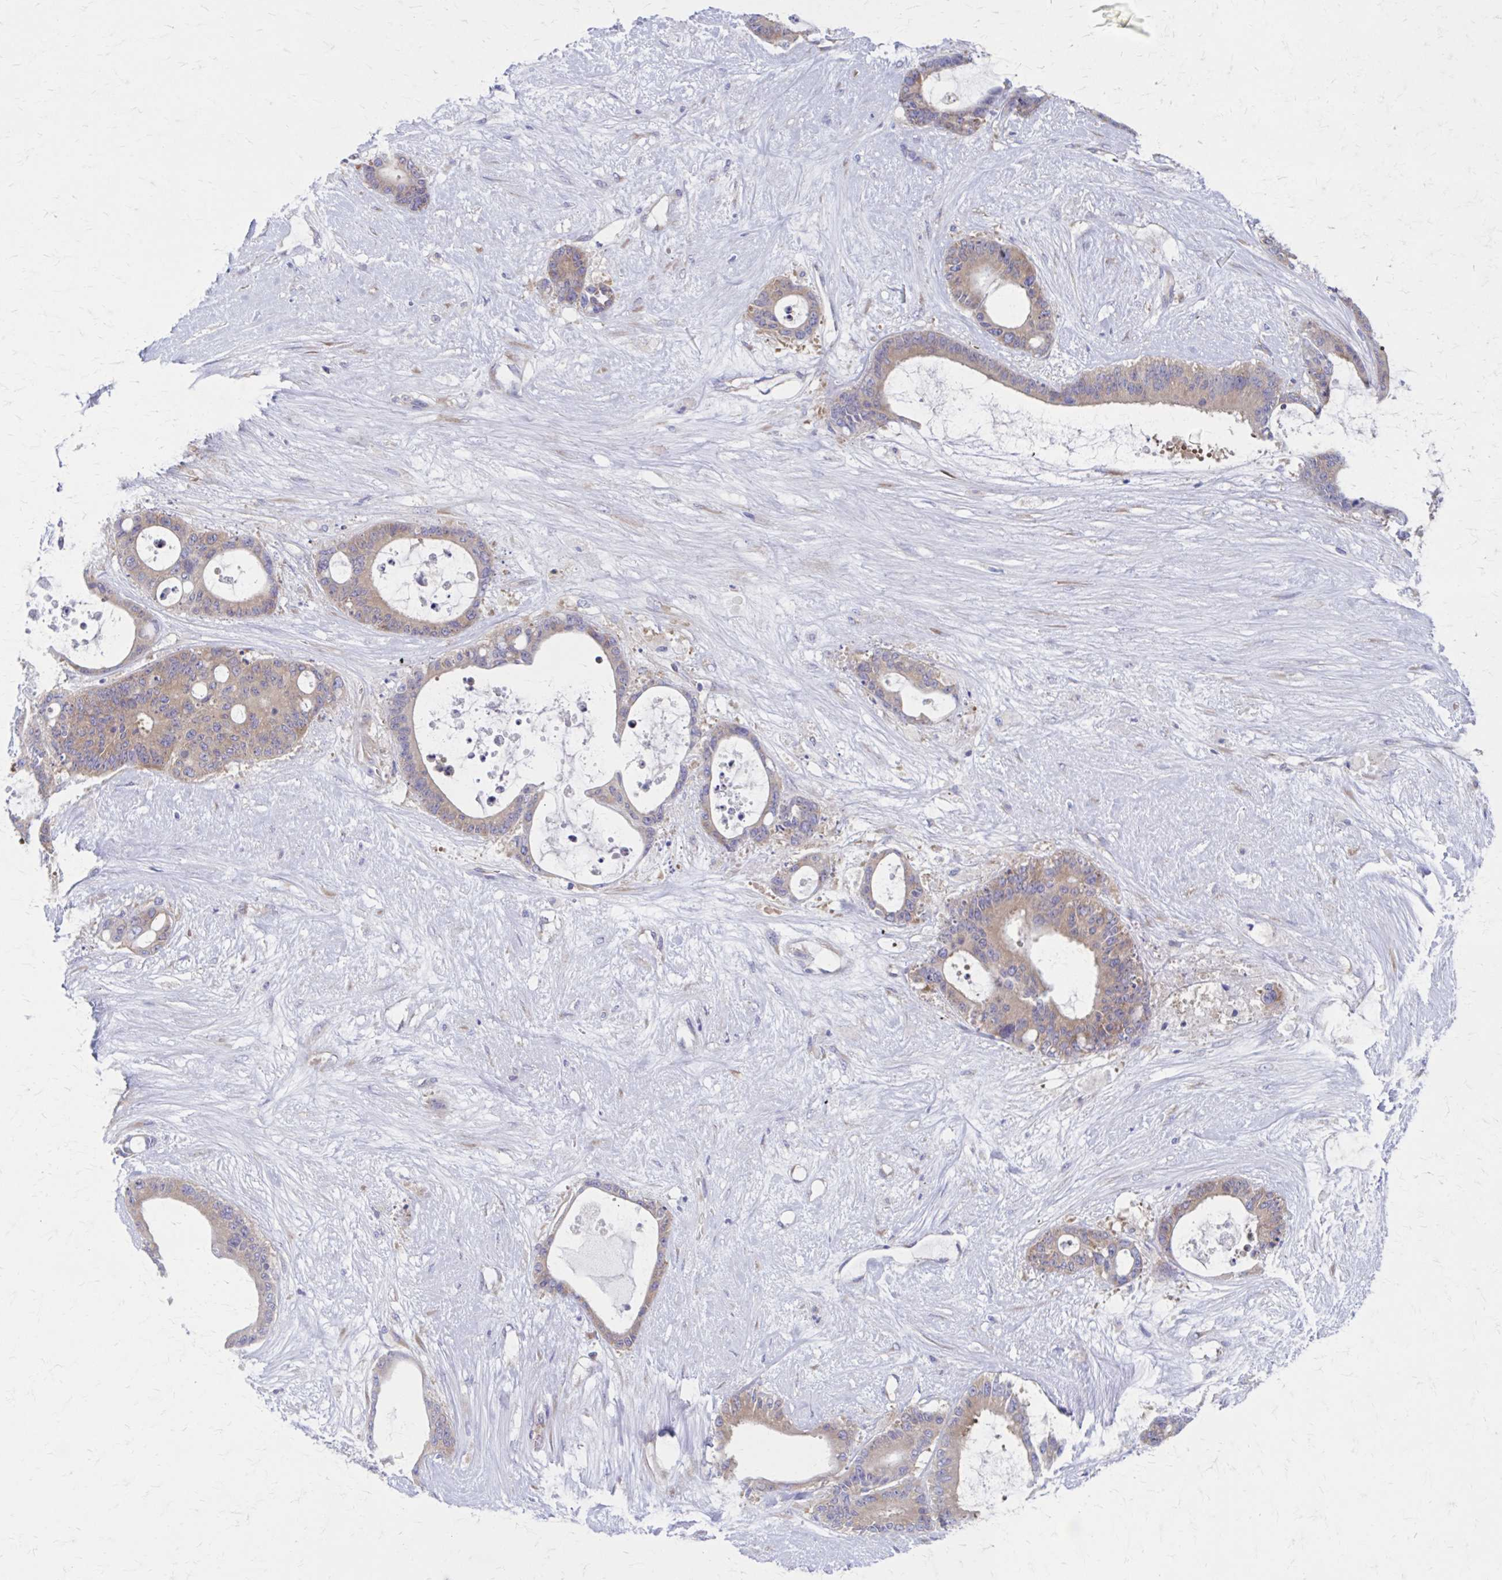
{"staining": {"intensity": "weak", "quantity": ">75%", "location": "cytoplasmic/membranous"}, "tissue": "liver cancer", "cell_type": "Tumor cells", "image_type": "cancer", "snomed": [{"axis": "morphology", "description": "Normal tissue, NOS"}, {"axis": "morphology", "description": "Cholangiocarcinoma"}, {"axis": "topography", "description": "Liver"}, {"axis": "topography", "description": "Peripheral nerve tissue"}], "caption": "DAB (3,3'-diaminobenzidine) immunohistochemical staining of human liver cancer (cholangiocarcinoma) shows weak cytoplasmic/membranous protein staining in approximately >75% of tumor cells.", "gene": "RPL27A", "patient": {"sex": "female", "age": 73}}